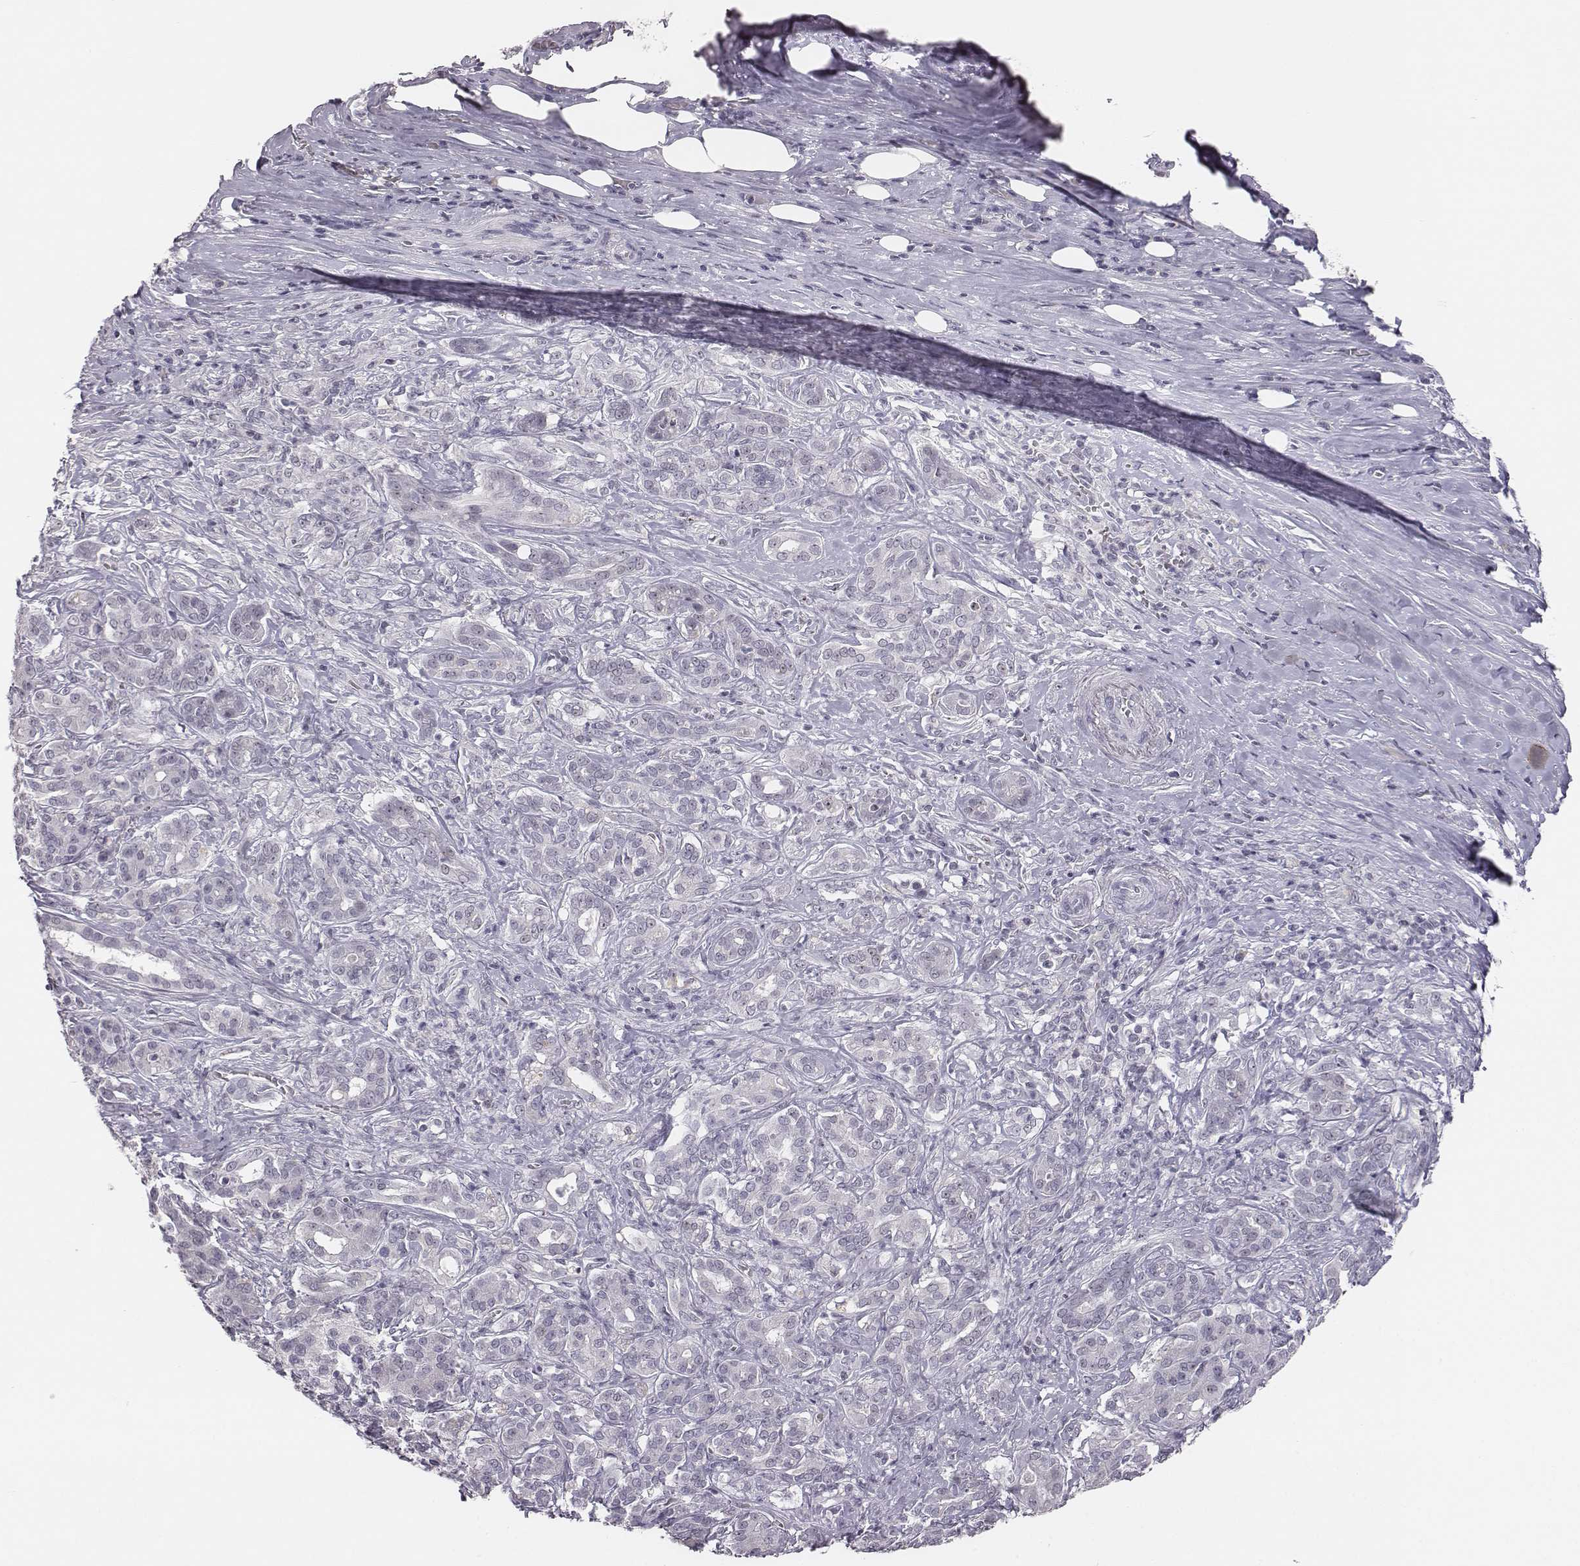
{"staining": {"intensity": "moderate", "quantity": "<25%", "location": "nuclear"}, "tissue": "pancreatic cancer", "cell_type": "Tumor cells", "image_type": "cancer", "snomed": [{"axis": "morphology", "description": "Normal tissue, NOS"}, {"axis": "morphology", "description": "Inflammation, NOS"}, {"axis": "morphology", "description": "Adenocarcinoma, NOS"}, {"axis": "topography", "description": "Pancreas"}], "caption": "This image reveals IHC staining of adenocarcinoma (pancreatic), with low moderate nuclear positivity in about <25% of tumor cells.", "gene": "NIFK", "patient": {"sex": "male", "age": 57}}